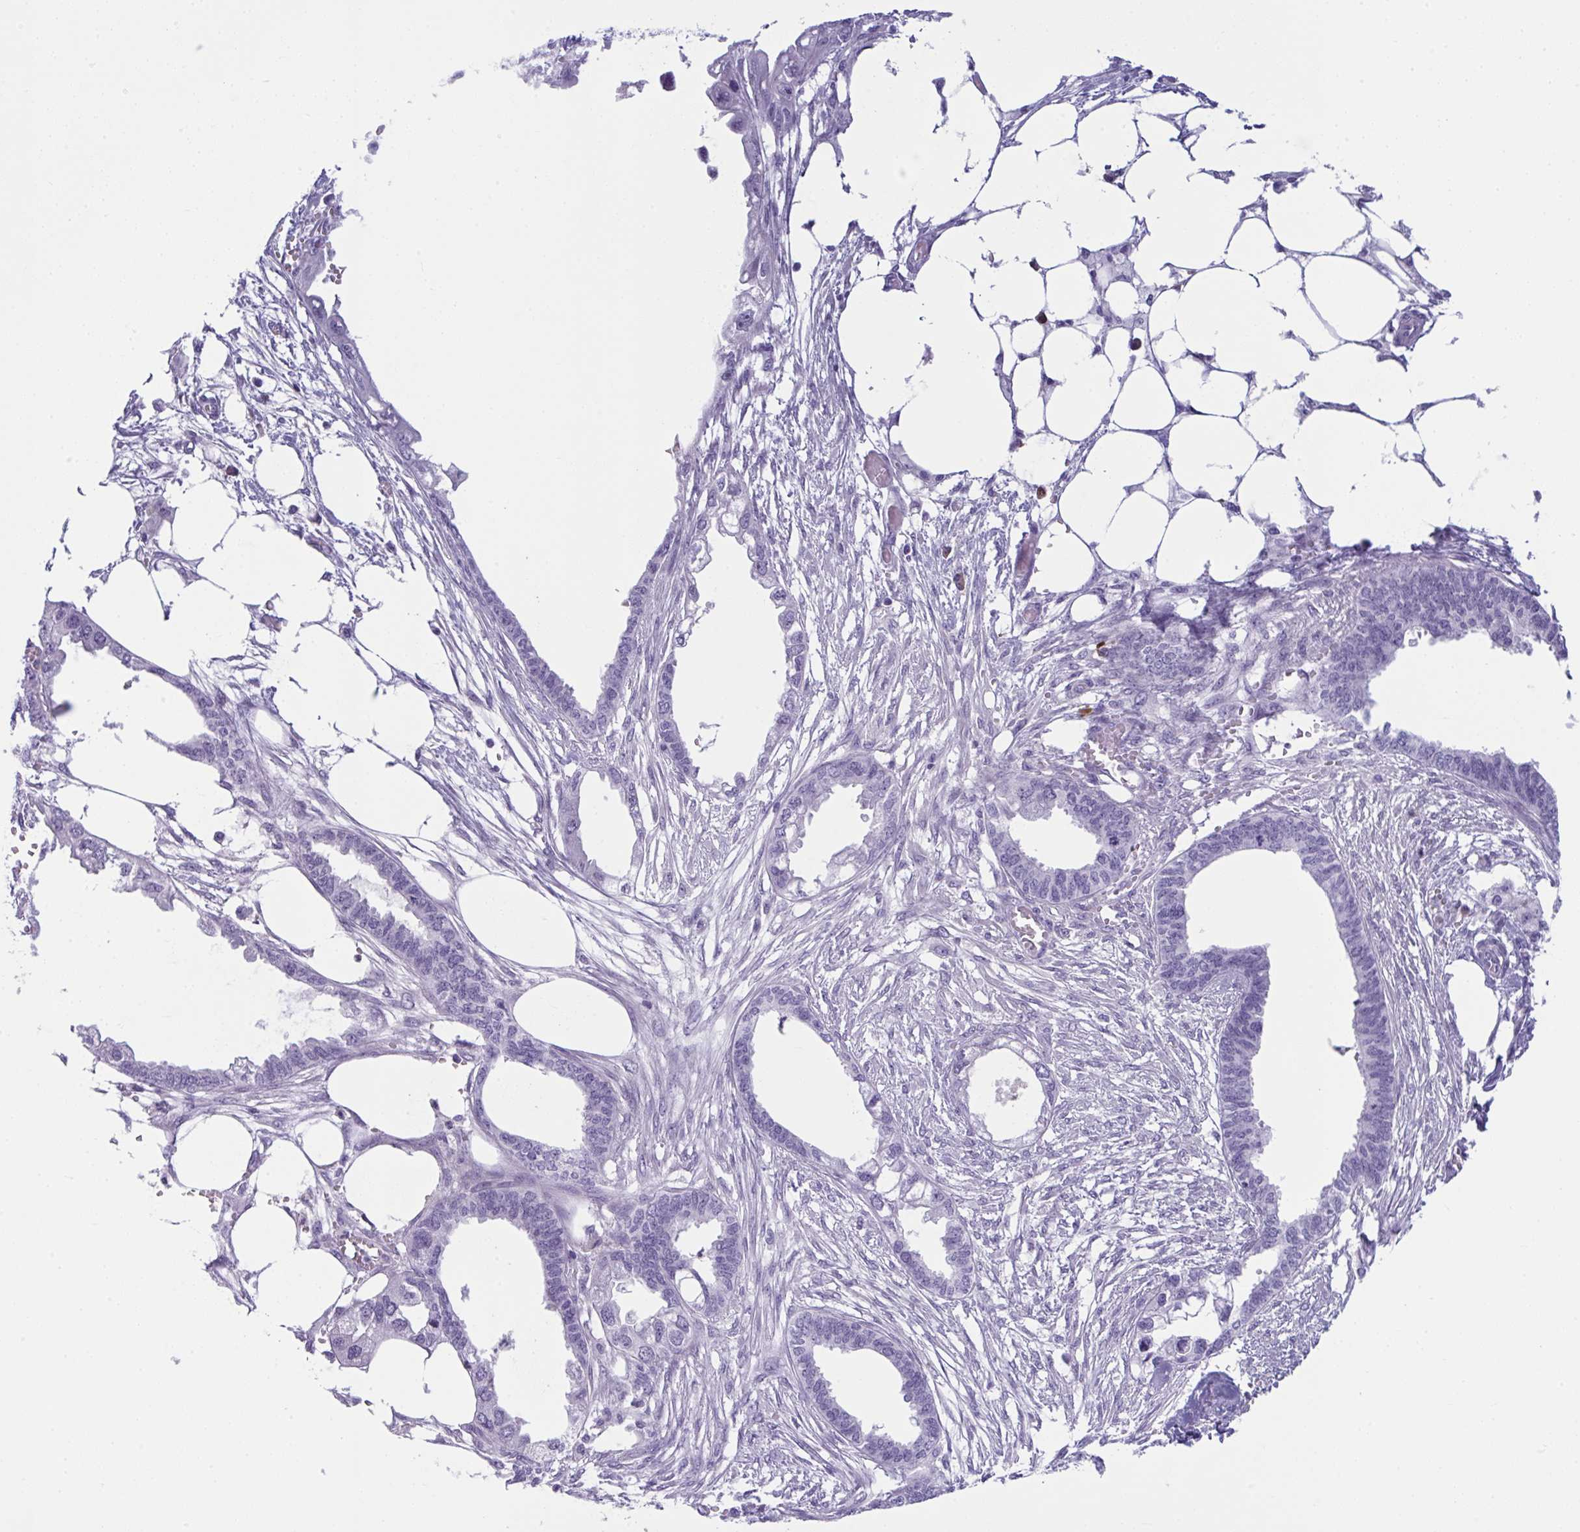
{"staining": {"intensity": "negative", "quantity": "none", "location": "none"}, "tissue": "endometrial cancer", "cell_type": "Tumor cells", "image_type": "cancer", "snomed": [{"axis": "morphology", "description": "Adenocarcinoma, NOS"}, {"axis": "morphology", "description": "Adenocarcinoma, metastatic, NOS"}, {"axis": "topography", "description": "Adipose tissue"}, {"axis": "topography", "description": "Endometrium"}], "caption": "Protein analysis of endometrial cancer (adenocarcinoma) displays no significant expression in tumor cells.", "gene": "WNT9B", "patient": {"sex": "female", "age": 67}}